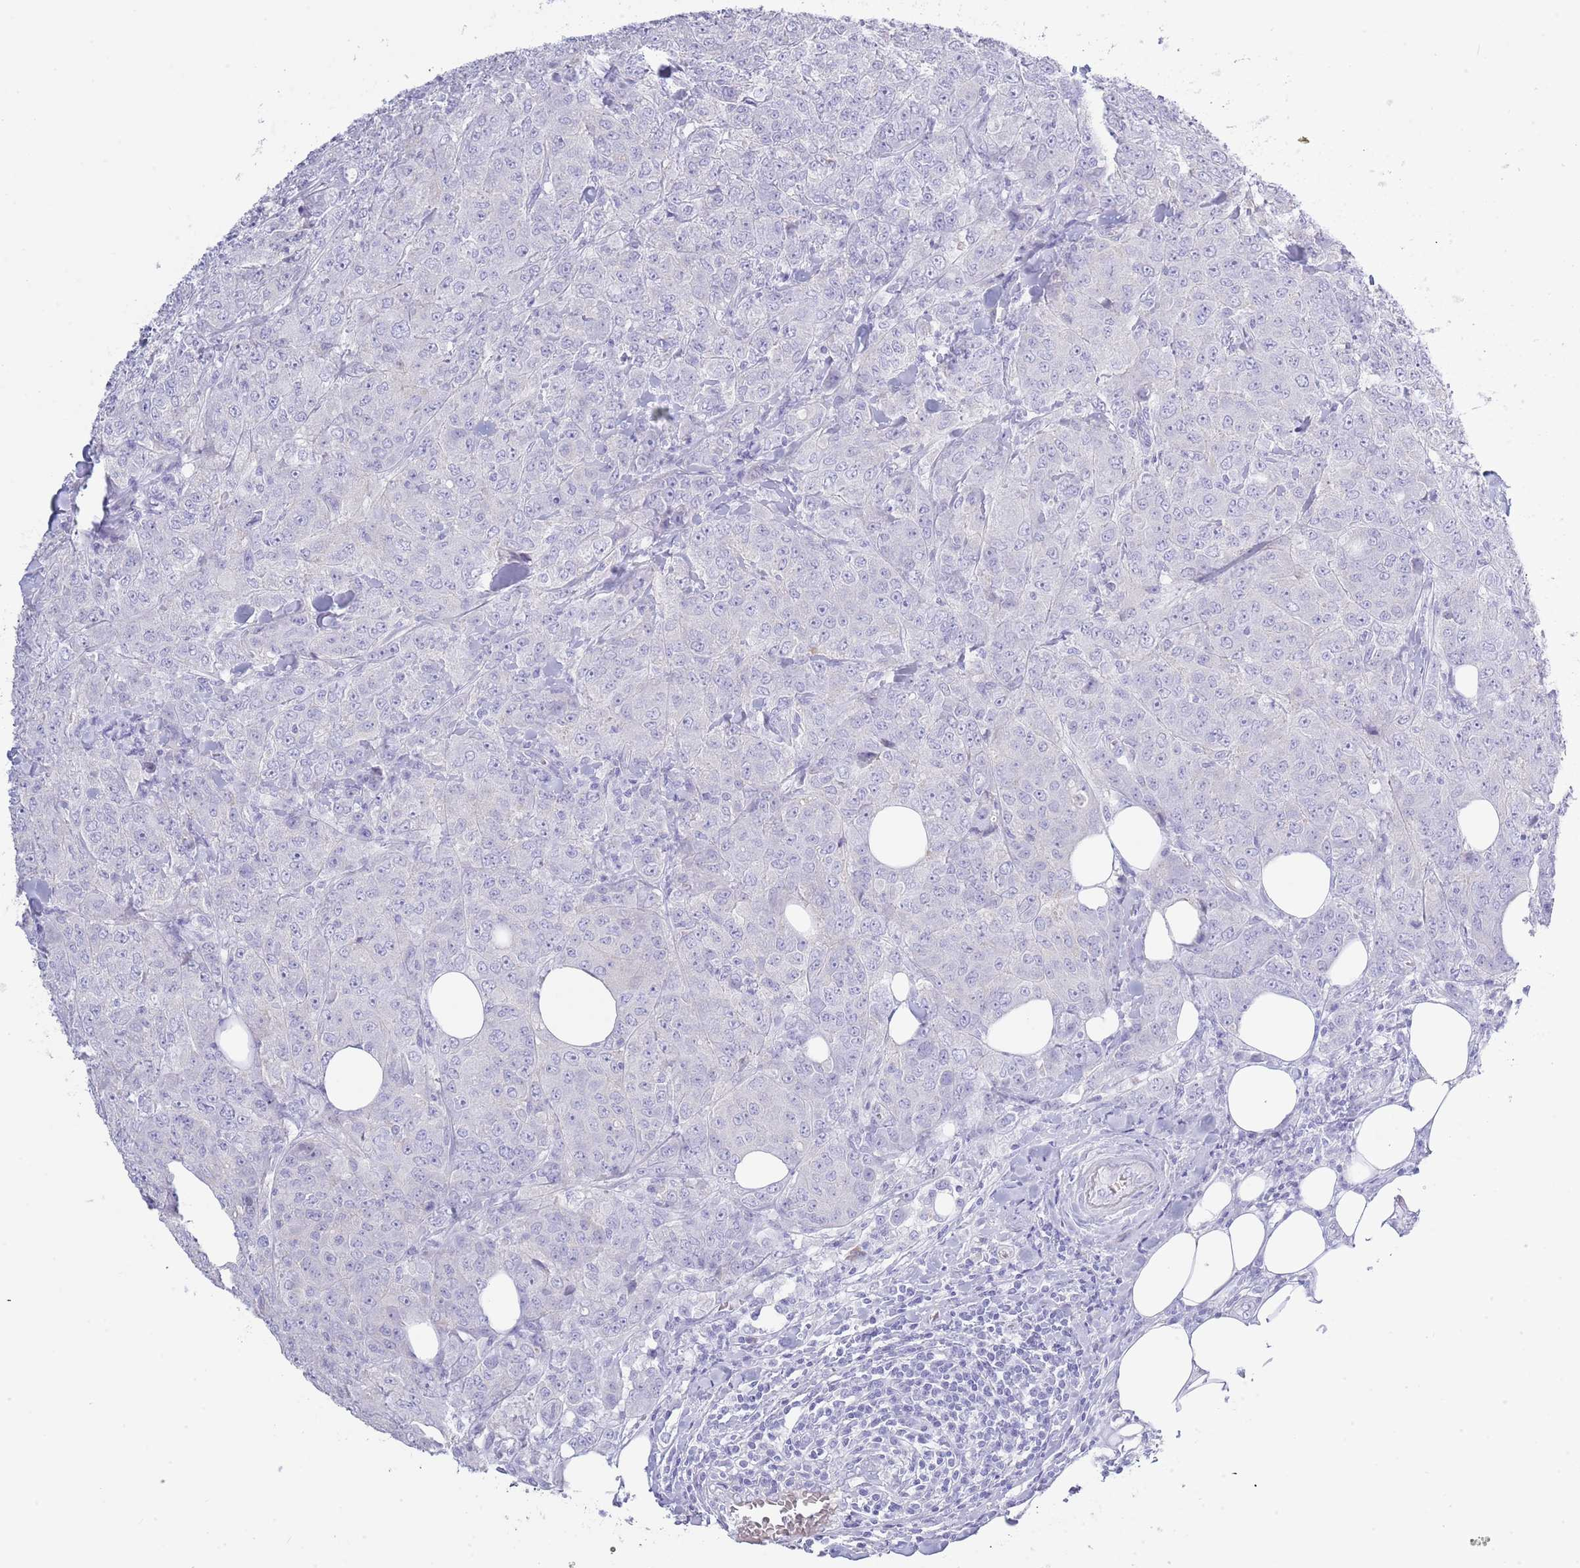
{"staining": {"intensity": "negative", "quantity": "none", "location": "none"}, "tissue": "breast cancer", "cell_type": "Tumor cells", "image_type": "cancer", "snomed": [{"axis": "morphology", "description": "Duct carcinoma"}, {"axis": "topography", "description": "Breast"}], "caption": "The IHC histopathology image has no significant expression in tumor cells of breast cancer tissue.", "gene": "ACR", "patient": {"sex": "female", "age": 43}}